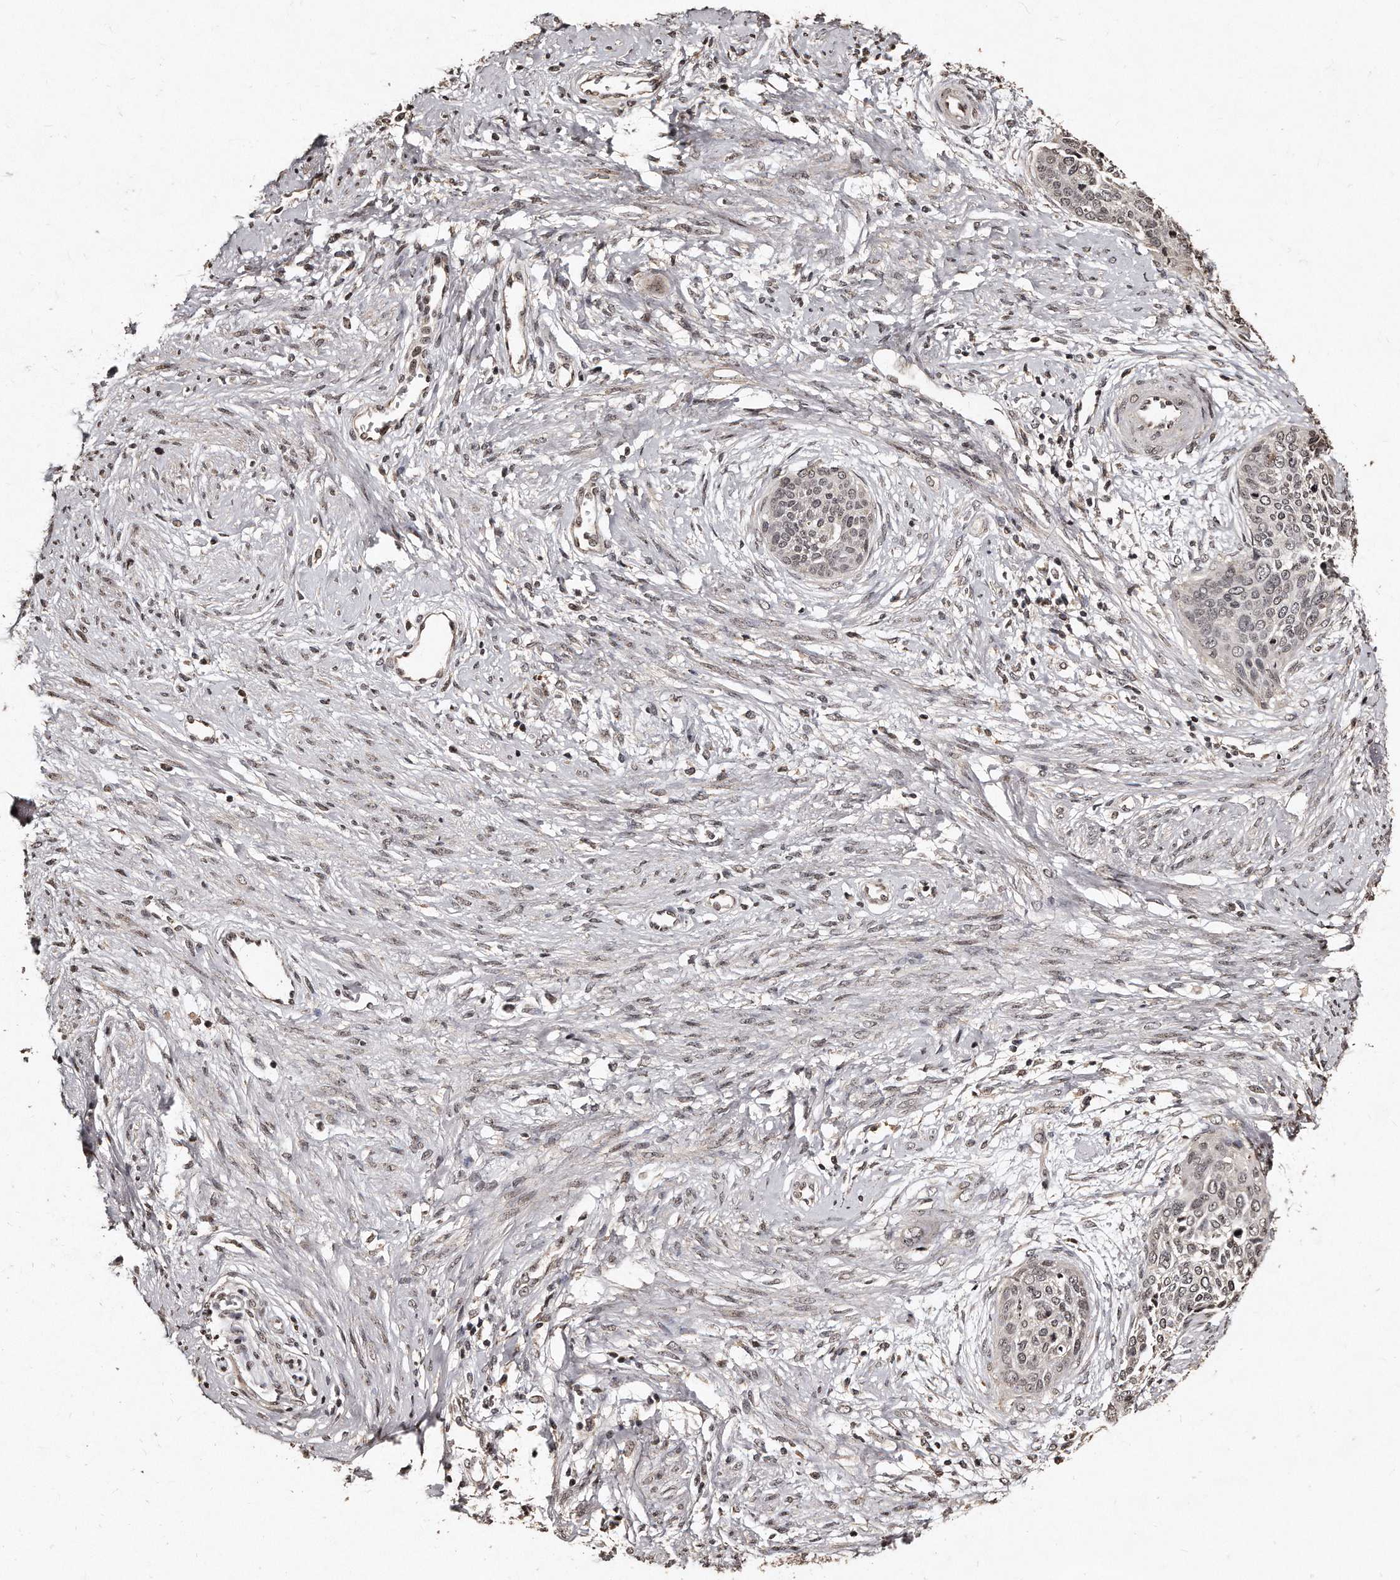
{"staining": {"intensity": "weak", "quantity": "25%-75%", "location": "nuclear"}, "tissue": "cervical cancer", "cell_type": "Tumor cells", "image_type": "cancer", "snomed": [{"axis": "morphology", "description": "Squamous cell carcinoma, NOS"}, {"axis": "topography", "description": "Cervix"}], "caption": "Immunohistochemical staining of cervical squamous cell carcinoma displays low levels of weak nuclear positivity in about 25%-75% of tumor cells.", "gene": "TSHR", "patient": {"sex": "female", "age": 37}}